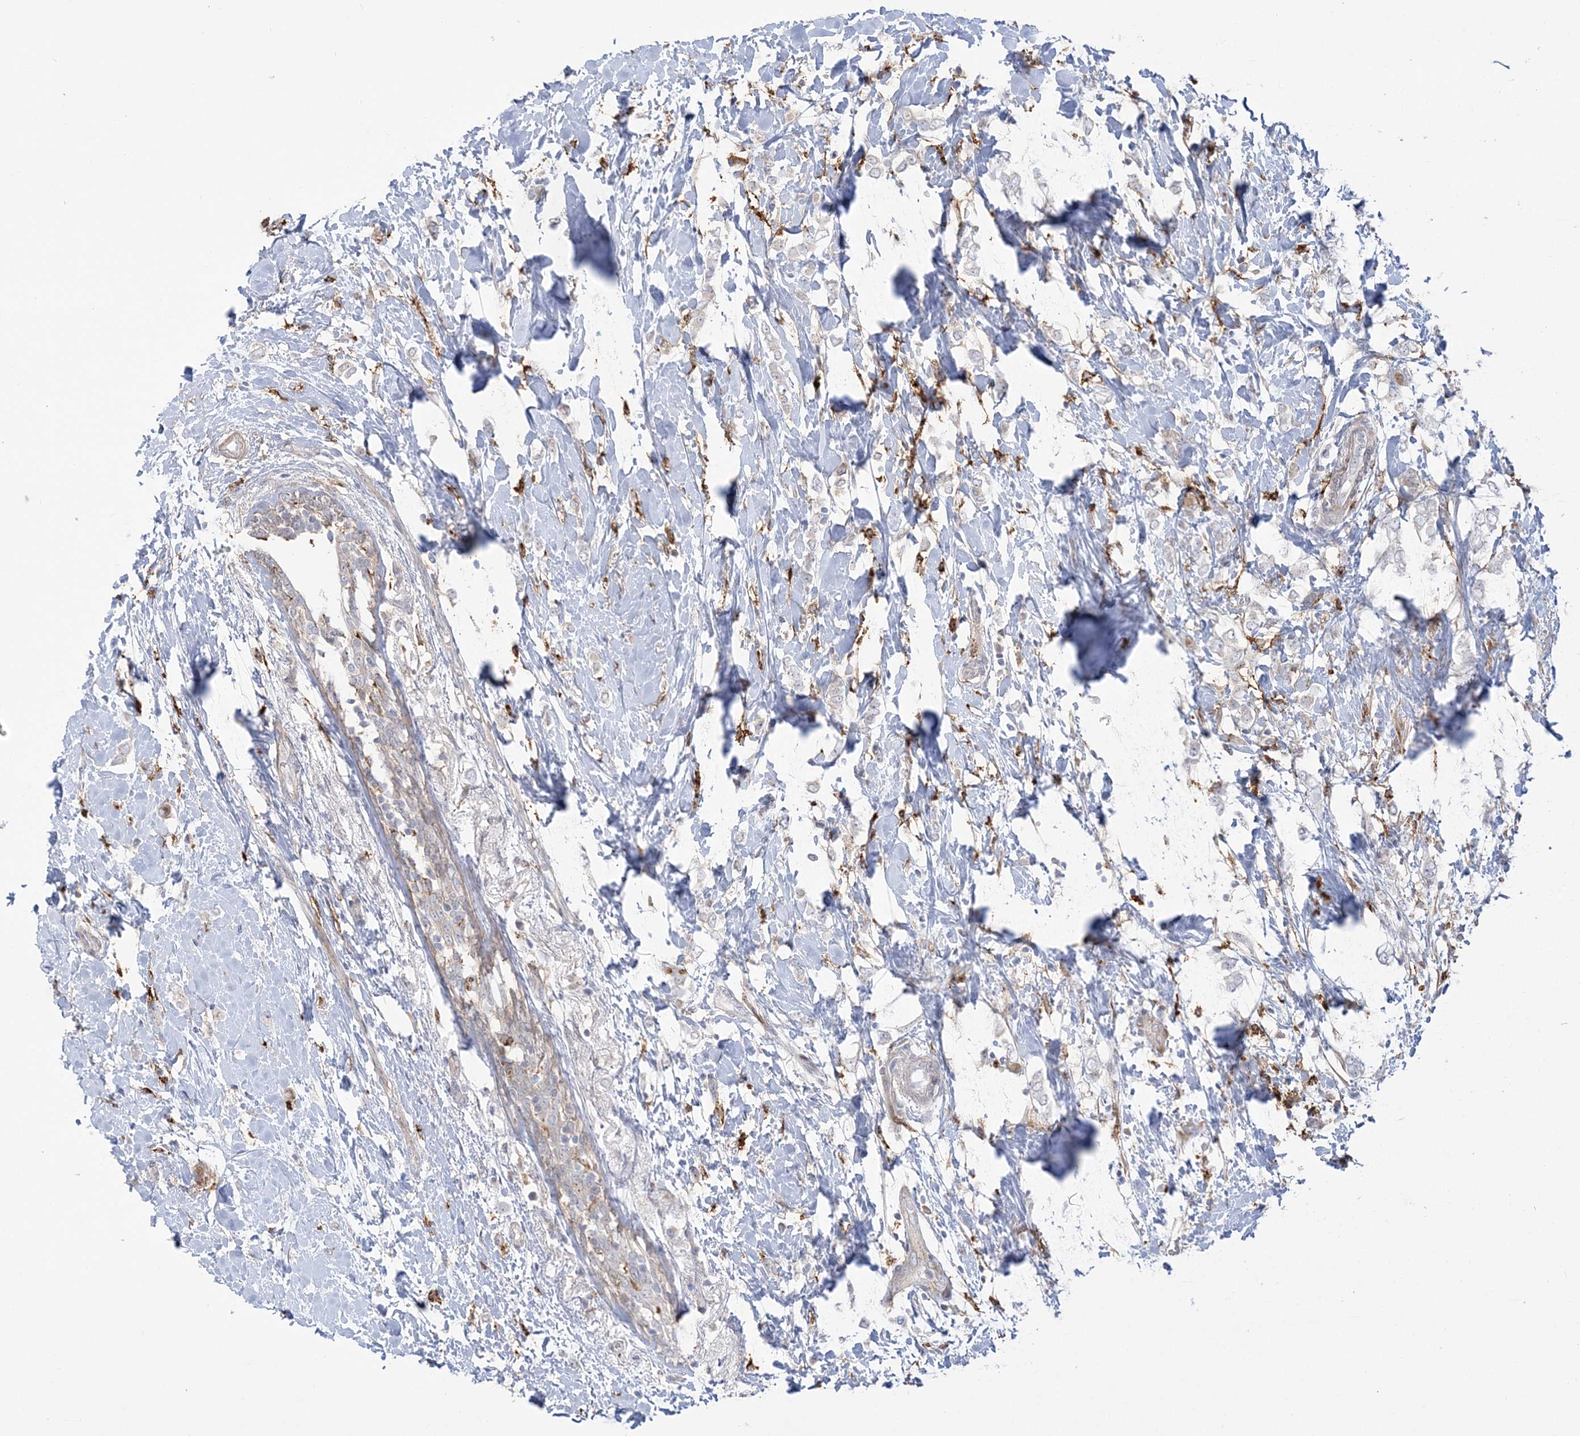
{"staining": {"intensity": "negative", "quantity": "none", "location": "none"}, "tissue": "breast cancer", "cell_type": "Tumor cells", "image_type": "cancer", "snomed": [{"axis": "morphology", "description": "Normal tissue, NOS"}, {"axis": "morphology", "description": "Lobular carcinoma"}, {"axis": "topography", "description": "Breast"}], "caption": "Protein analysis of breast cancer (lobular carcinoma) displays no significant expression in tumor cells.", "gene": "HAAO", "patient": {"sex": "female", "age": 47}}